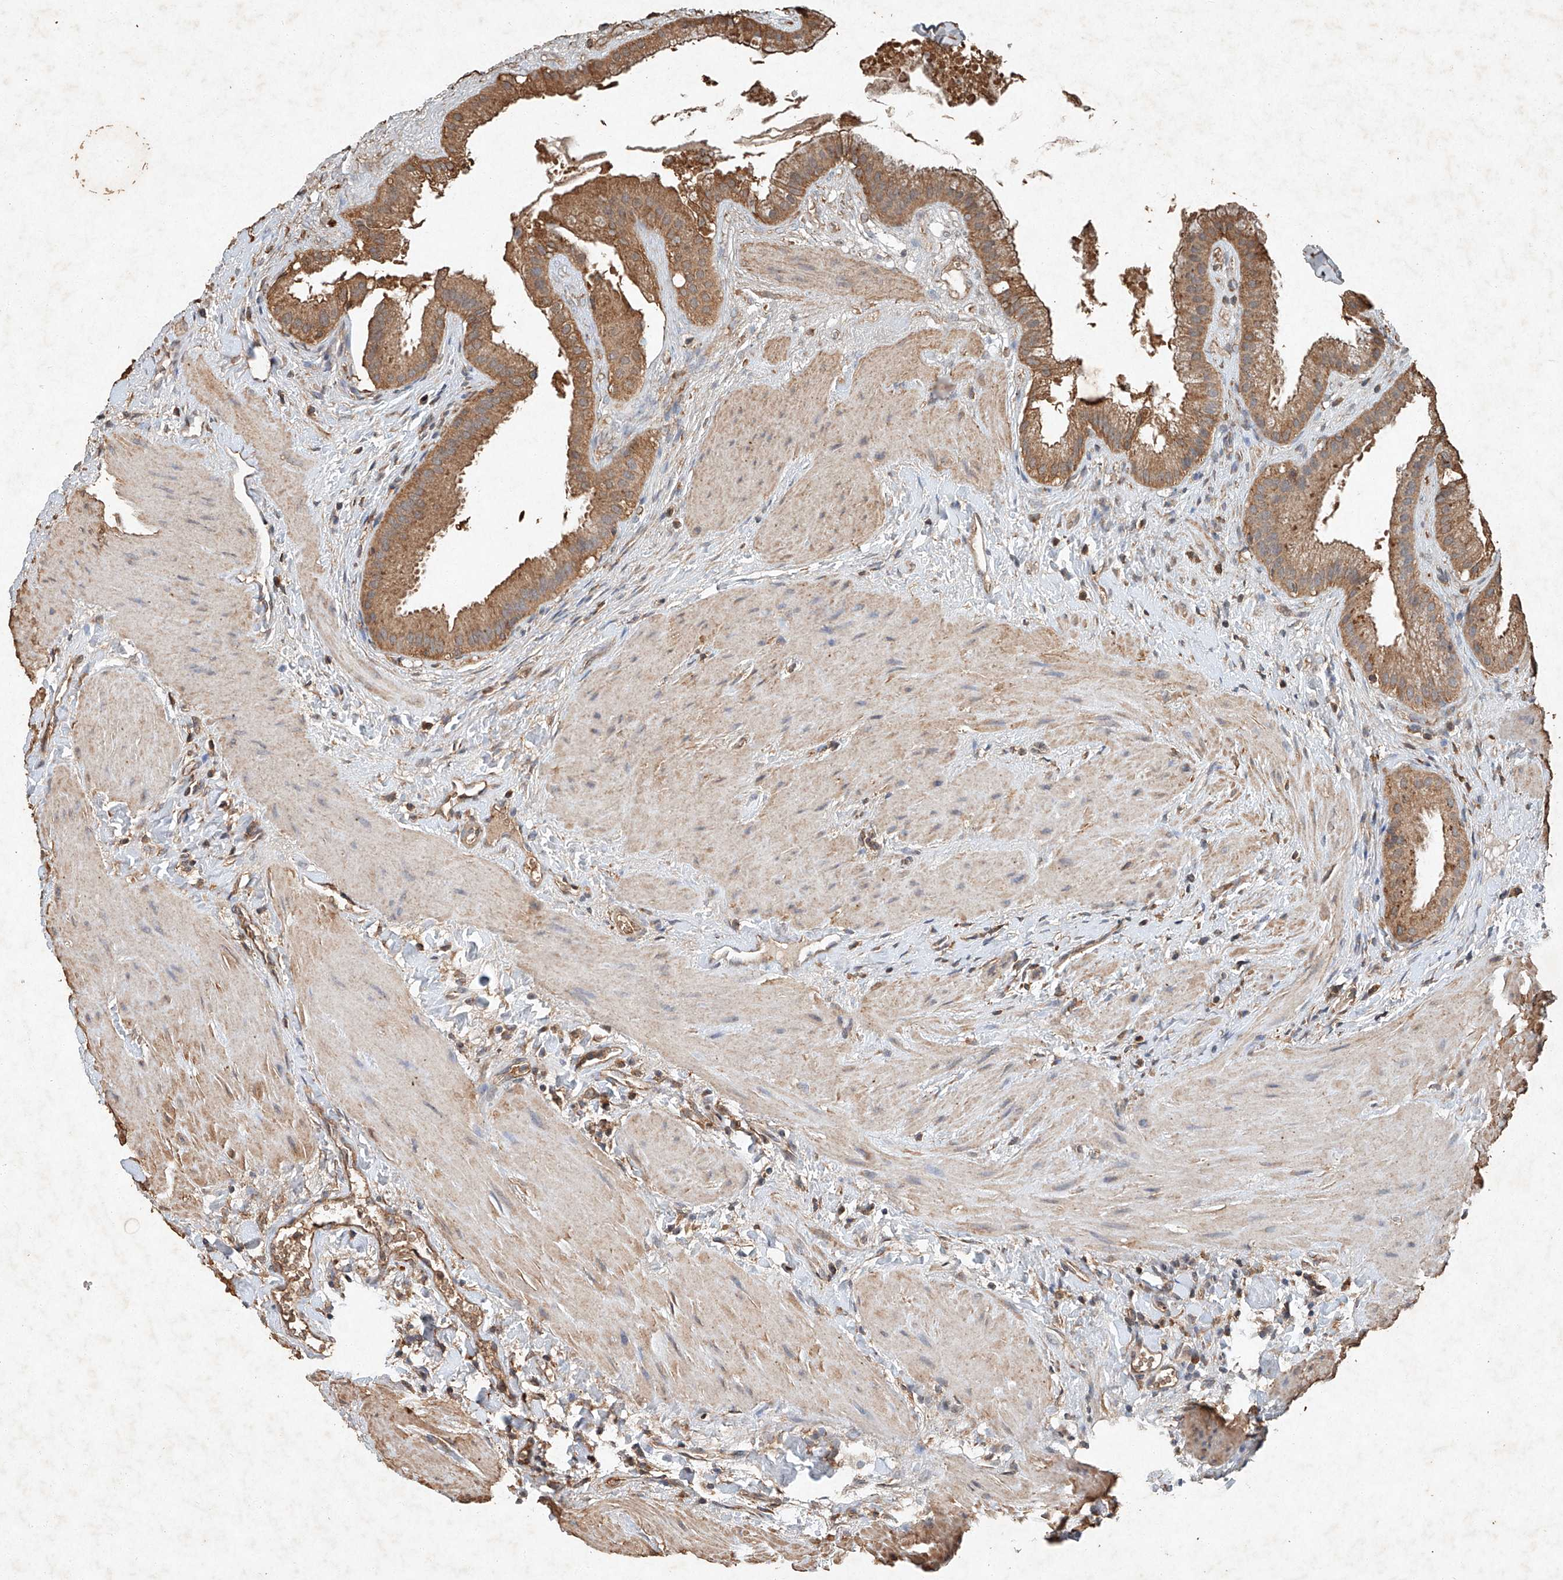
{"staining": {"intensity": "moderate", "quantity": ">75%", "location": "cytoplasmic/membranous"}, "tissue": "gallbladder", "cell_type": "Glandular cells", "image_type": "normal", "snomed": [{"axis": "morphology", "description": "Normal tissue, NOS"}, {"axis": "topography", "description": "Gallbladder"}], "caption": "Protein staining of benign gallbladder exhibits moderate cytoplasmic/membranous staining in approximately >75% of glandular cells.", "gene": "STK3", "patient": {"sex": "male", "age": 55}}